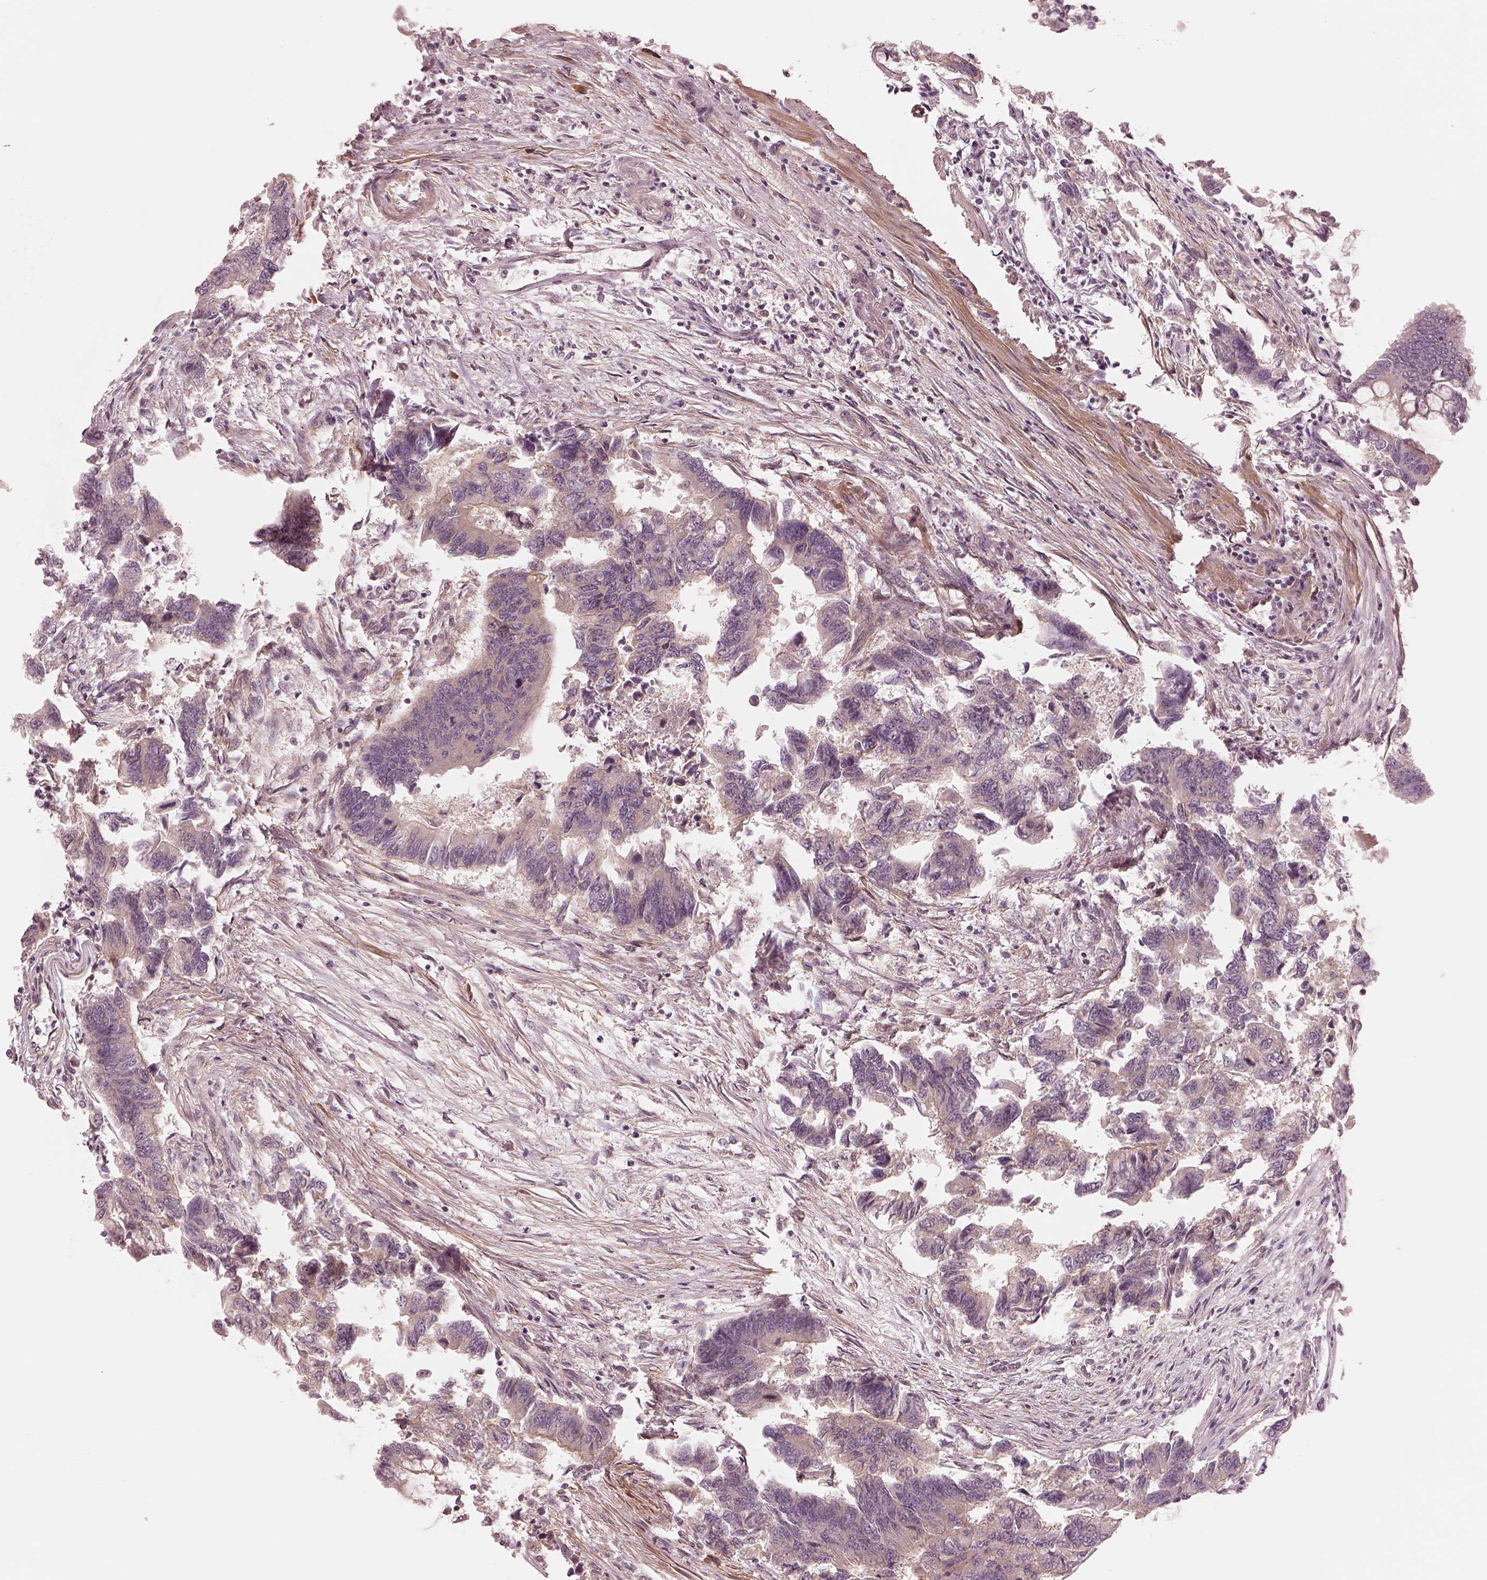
{"staining": {"intensity": "moderate", "quantity": "<25%", "location": "cytoplasmic/membranous"}, "tissue": "colorectal cancer", "cell_type": "Tumor cells", "image_type": "cancer", "snomed": [{"axis": "morphology", "description": "Adenocarcinoma, NOS"}, {"axis": "topography", "description": "Colon"}], "caption": "Brown immunohistochemical staining in human adenocarcinoma (colorectal) displays moderate cytoplasmic/membranous positivity in approximately <25% of tumor cells.", "gene": "FAM107B", "patient": {"sex": "female", "age": 65}}